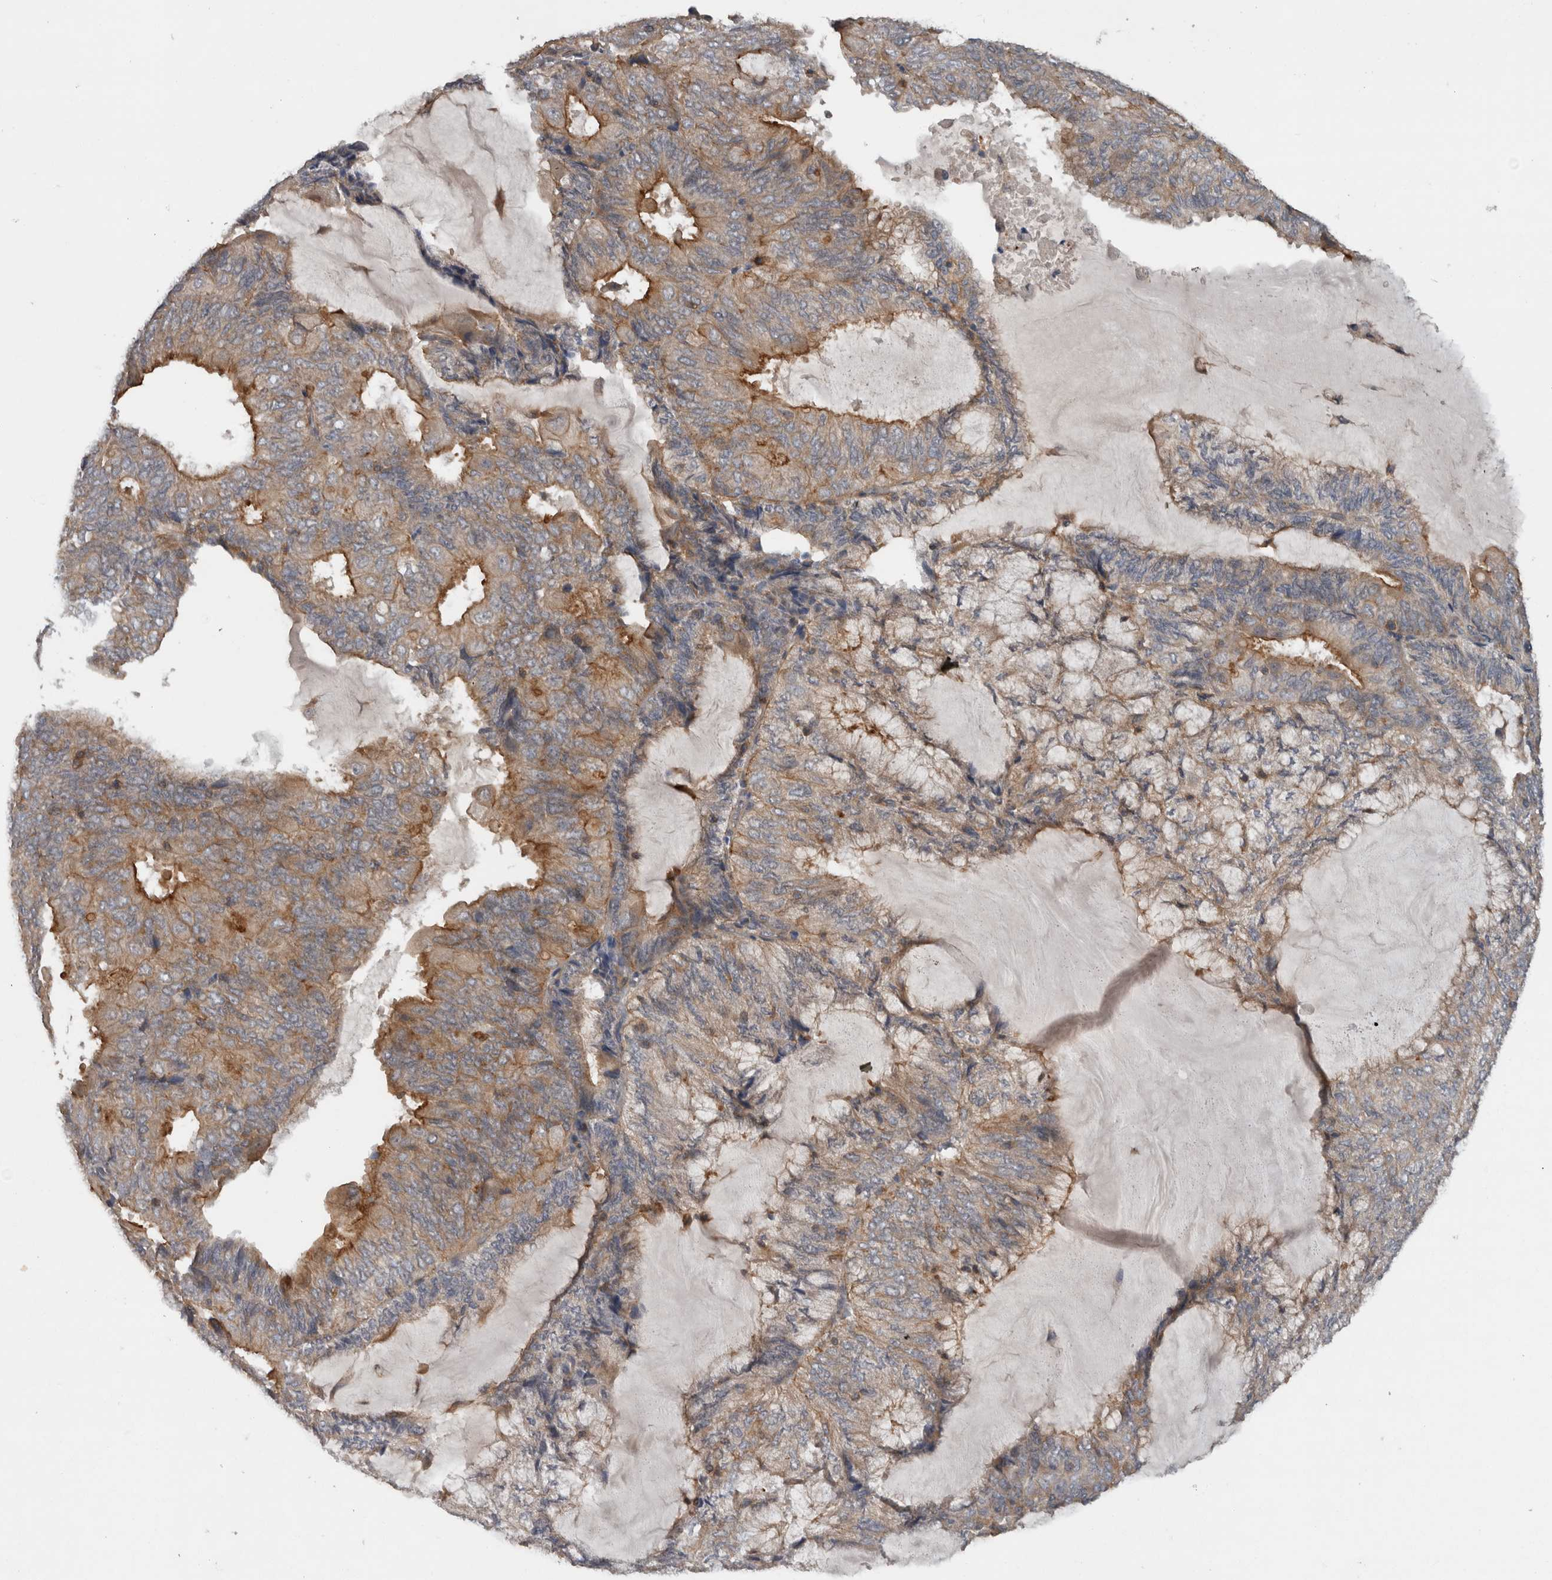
{"staining": {"intensity": "moderate", "quantity": ">75%", "location": "cytoplasmic/membranous"}, "tissue": "endometrial cancer", "cell_type": "Tumor cells", "image_type": "cancer", "snomed": [{"axis": "morphology", "description": "Adenocarcinoma, NOS"}, {"axis": "topography", "description": "Endometrium"}], "caption": "High-power microscopy captured an immunohistochemistry (IHC) micrograph of adenocarcinoma (endometrial), revealing moderate cytoplasmic/membranous expression in about >75% of tumor cells.", "gene": "SCARA5", "patient": {"sex": "female", "age": 81}}